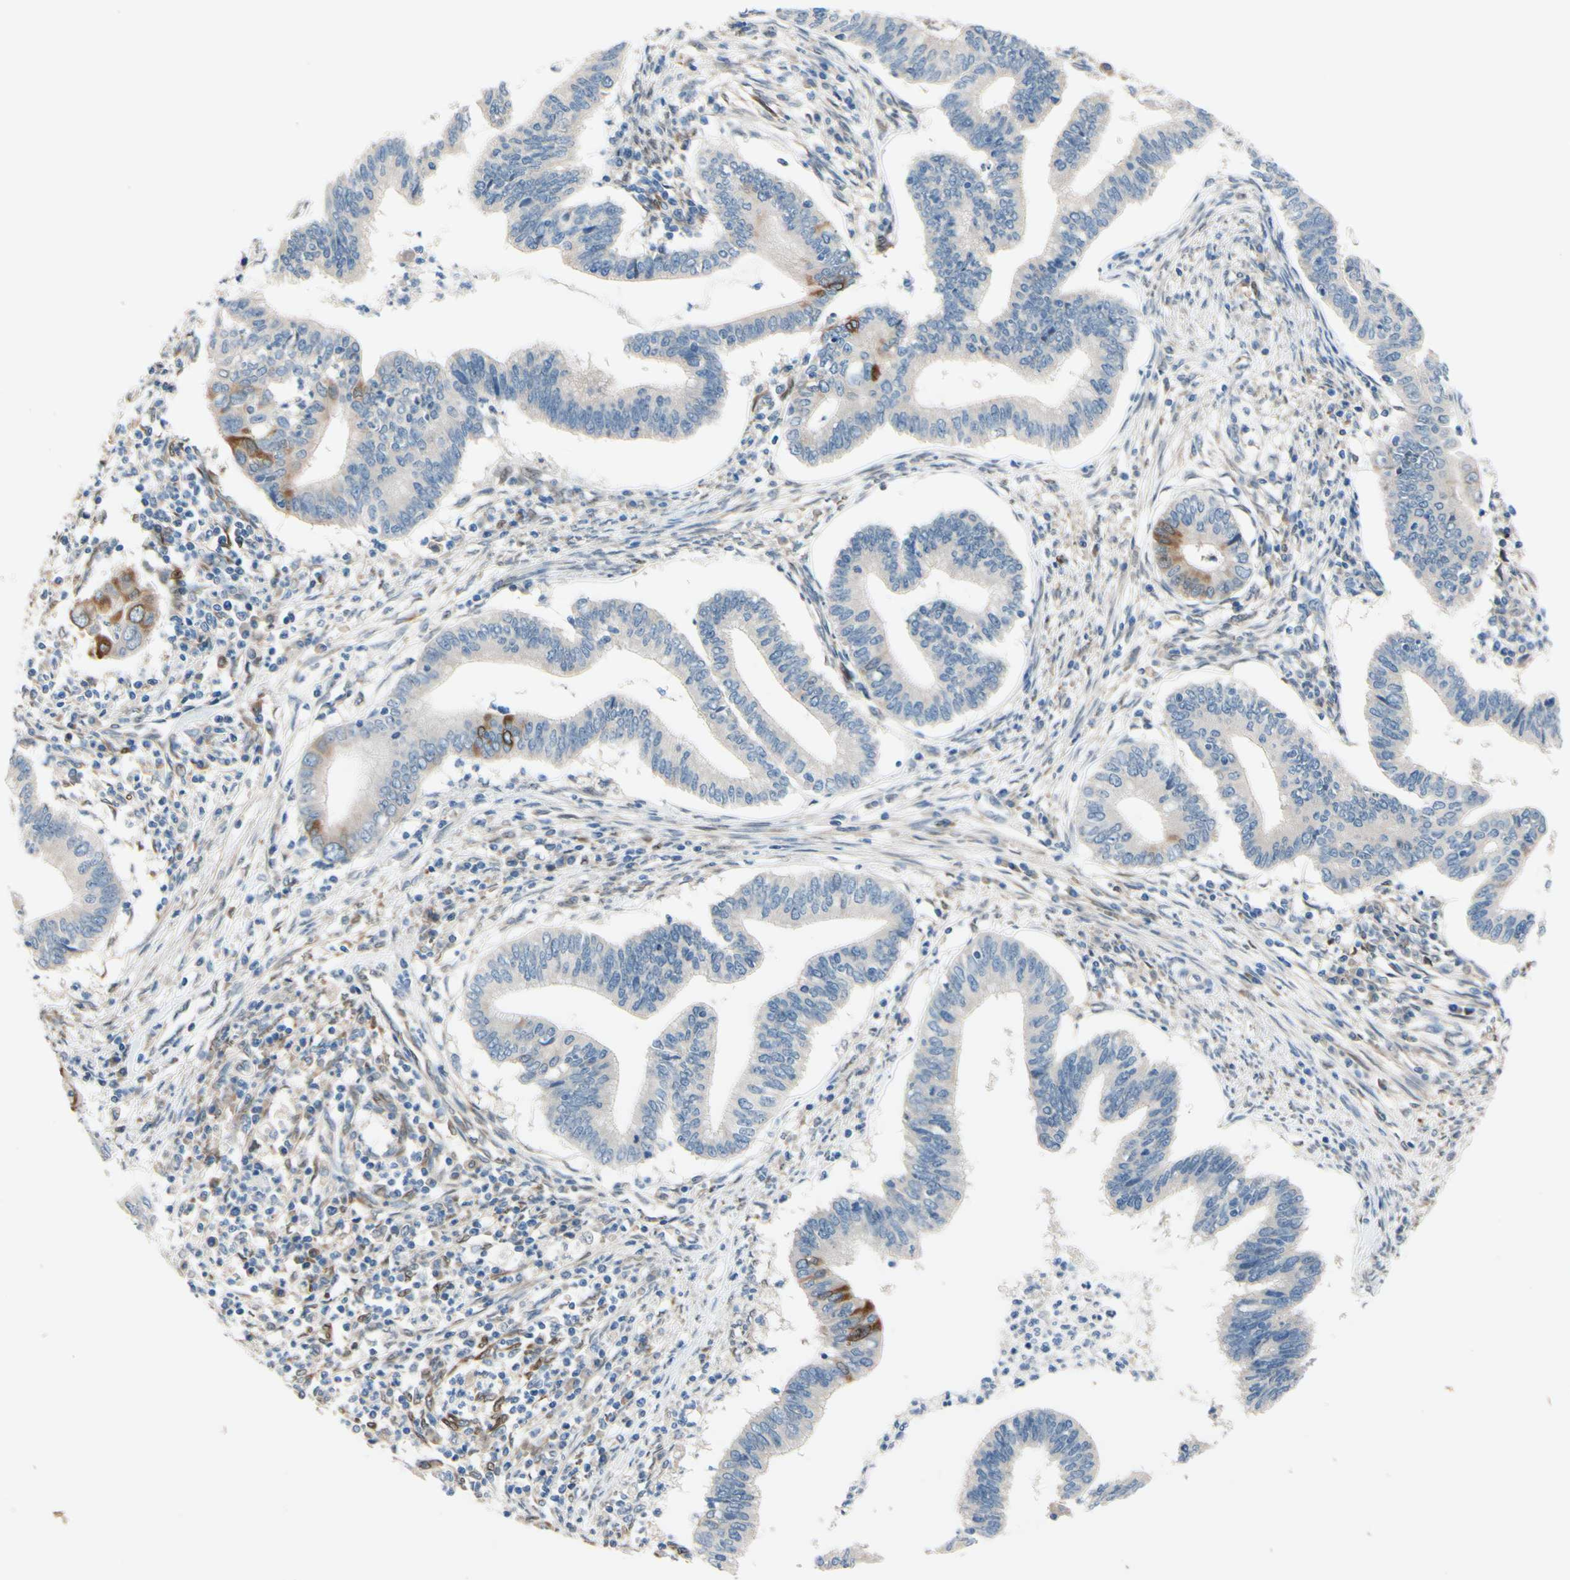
{"staining": {"intensity": "negative", "quantity": "none", "location": "none"}, "tissue": "cervical cancer", "cell_type": "Tumor cells", "image_type": "cancer", "snomed": [{"axis": "morphology", "description": "Adenocarcinoma, NOS"}, {"axis": "topography", "description": "Cervix"}], "caption": "Micrograph shows no protein positivity in tumor cells of cervical adenocarcinoma tissue.", "gene": "PRXL2A", "patient": {"sex": "female", "age": 36}}